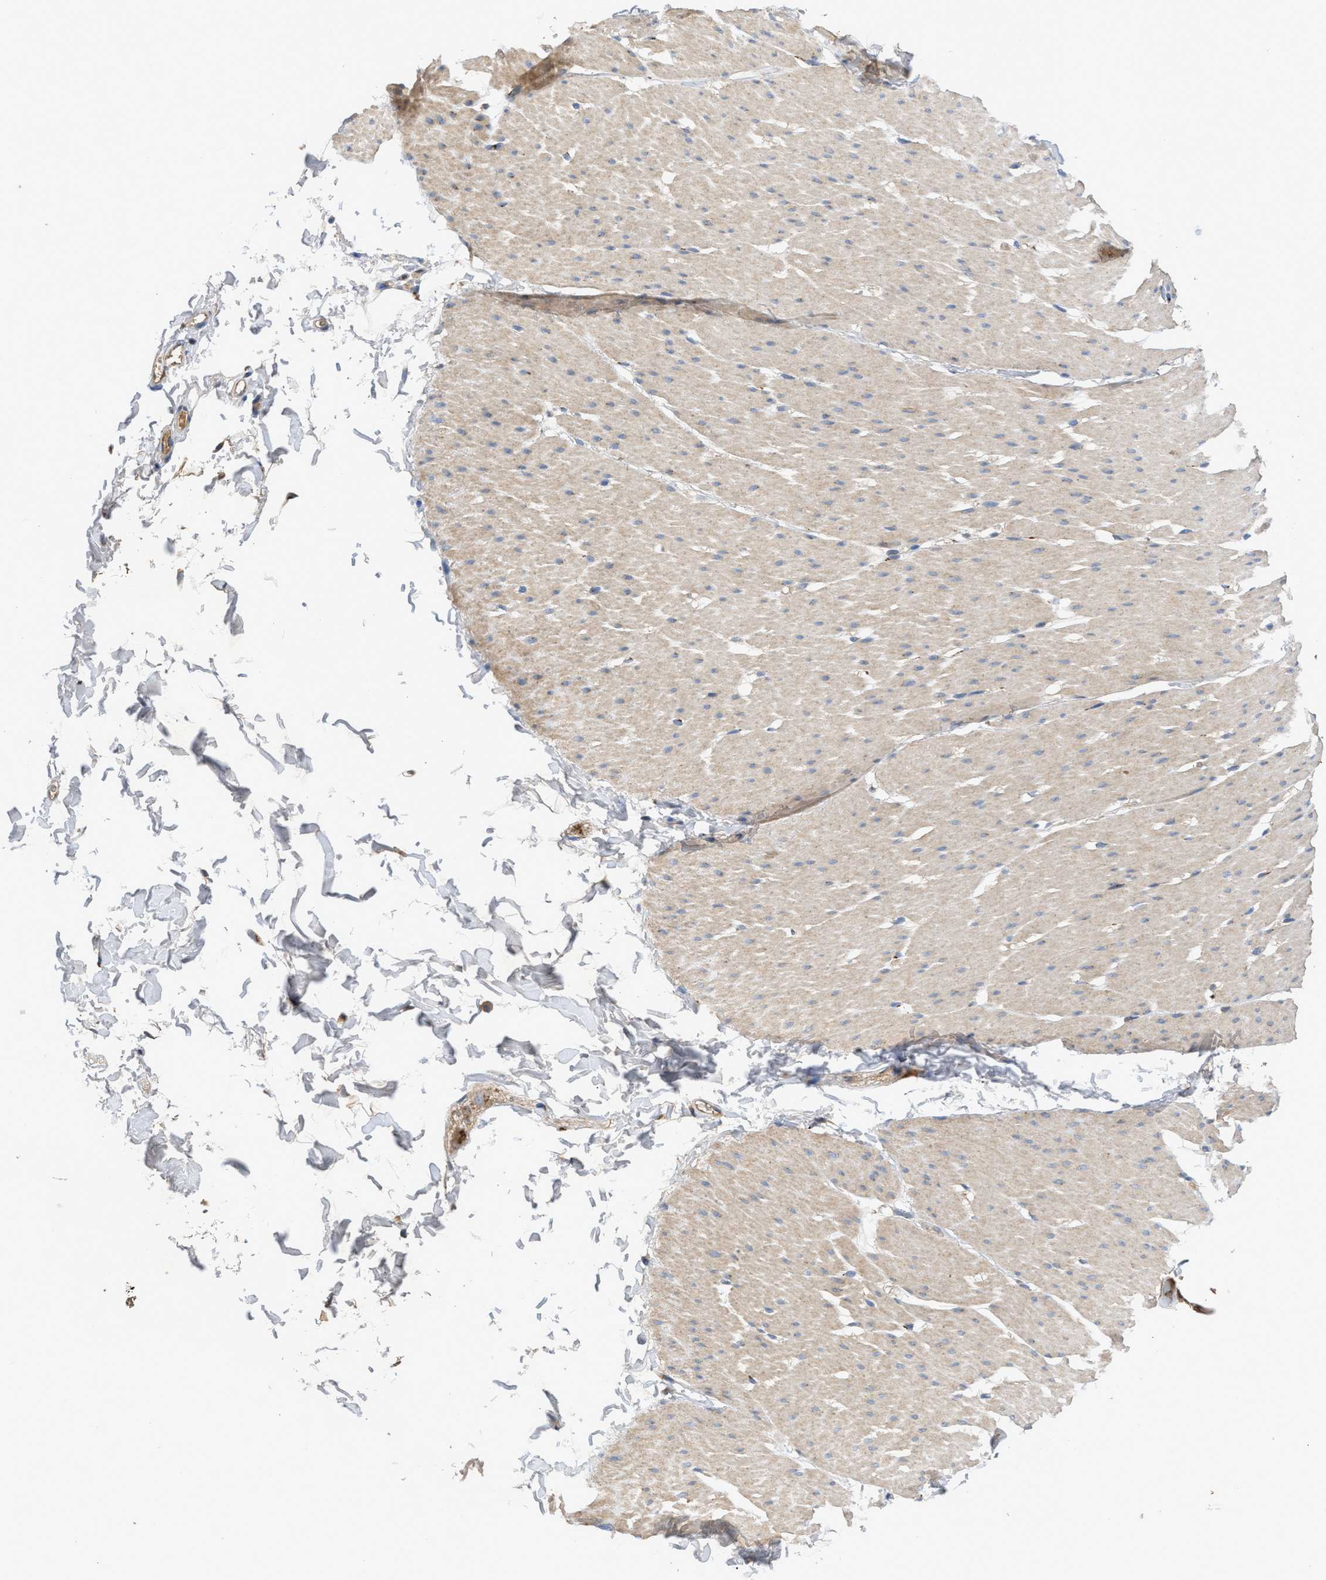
{"staining": {"intensity": "weak", "quantity": "<25%", "location": "cytoplasmic/membranous"}, "tissue": "smooth muscle", "cell_type": "Smooth muscle cells", "image_type": "normal", "snomed": [{"axis": "morphology", "description": "Normal tissue, NOS"}, {"axis": "topography", "description": "Smooth muscle"}, {"axis": "topography", "description": "Colon"}], "caption": "Immunohistochemical staining of unremarkable human smooth muscle displays no significant positivity in smooth muscle cells. The staining is performed using DAB brown chromogen with nuclei counter-stained in using hematoxylin.", "gene": "SIK2", "patient": {"sex": "male", "age": 67}}